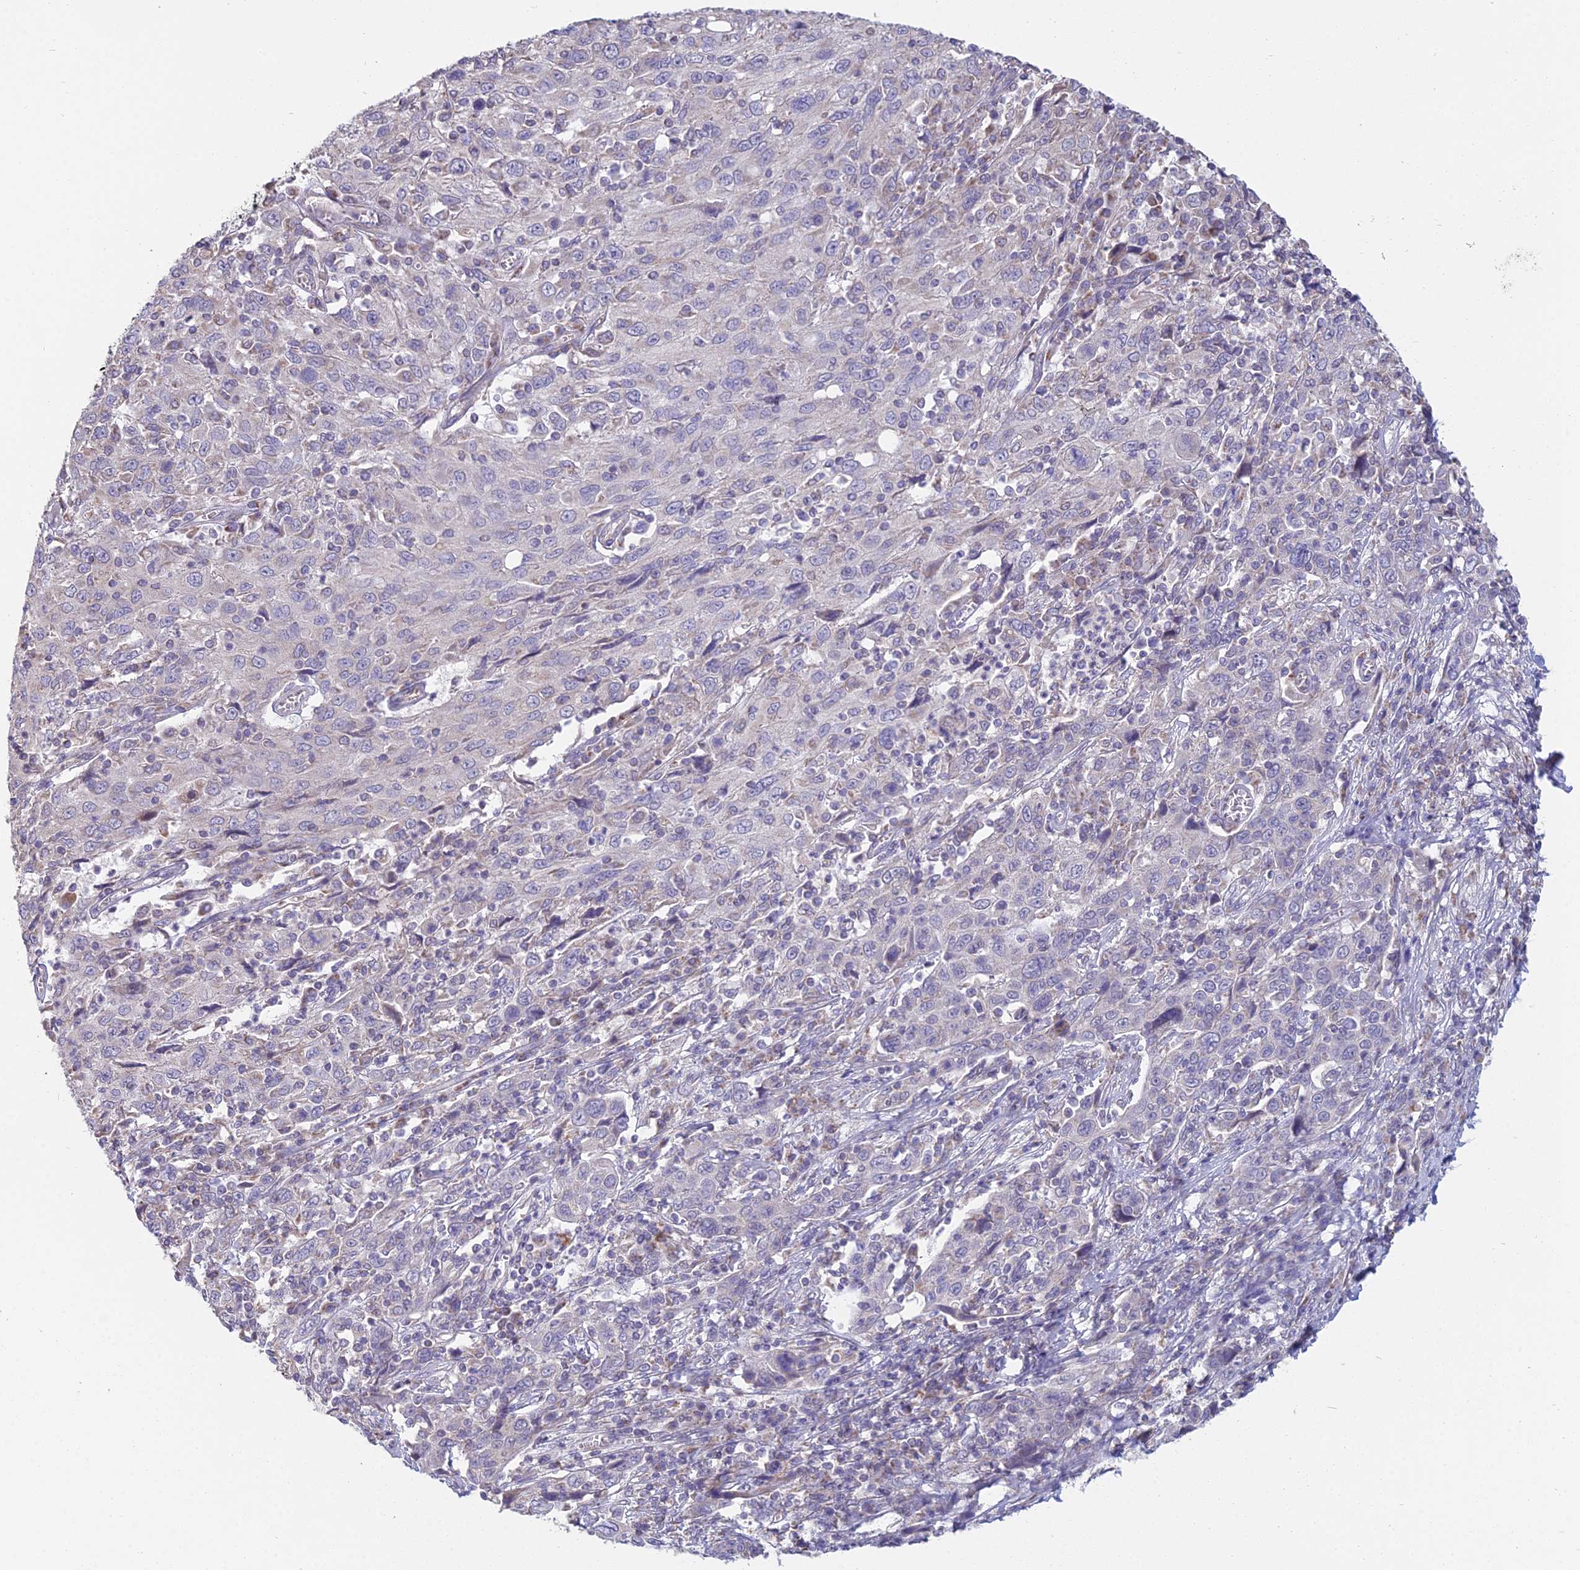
{"staining": {"intensity": "negative", "quantity": "none", "location": "none"}, "tissue": "cervical cancer", "cell_type": "Tumor cells", "image_type": "cancer", "snomed": [{"axis": "morphology", "description": "Squamous cell carcinoma, NOS"}, {"axis": "topography", "description": "Cervix"}], "caption": "Tumor cells are negative for brown protein staining in squamous cell carcinoma (cervical).", "gene": "CFAP206", "patient": {"sex": "female", "age": 46}}